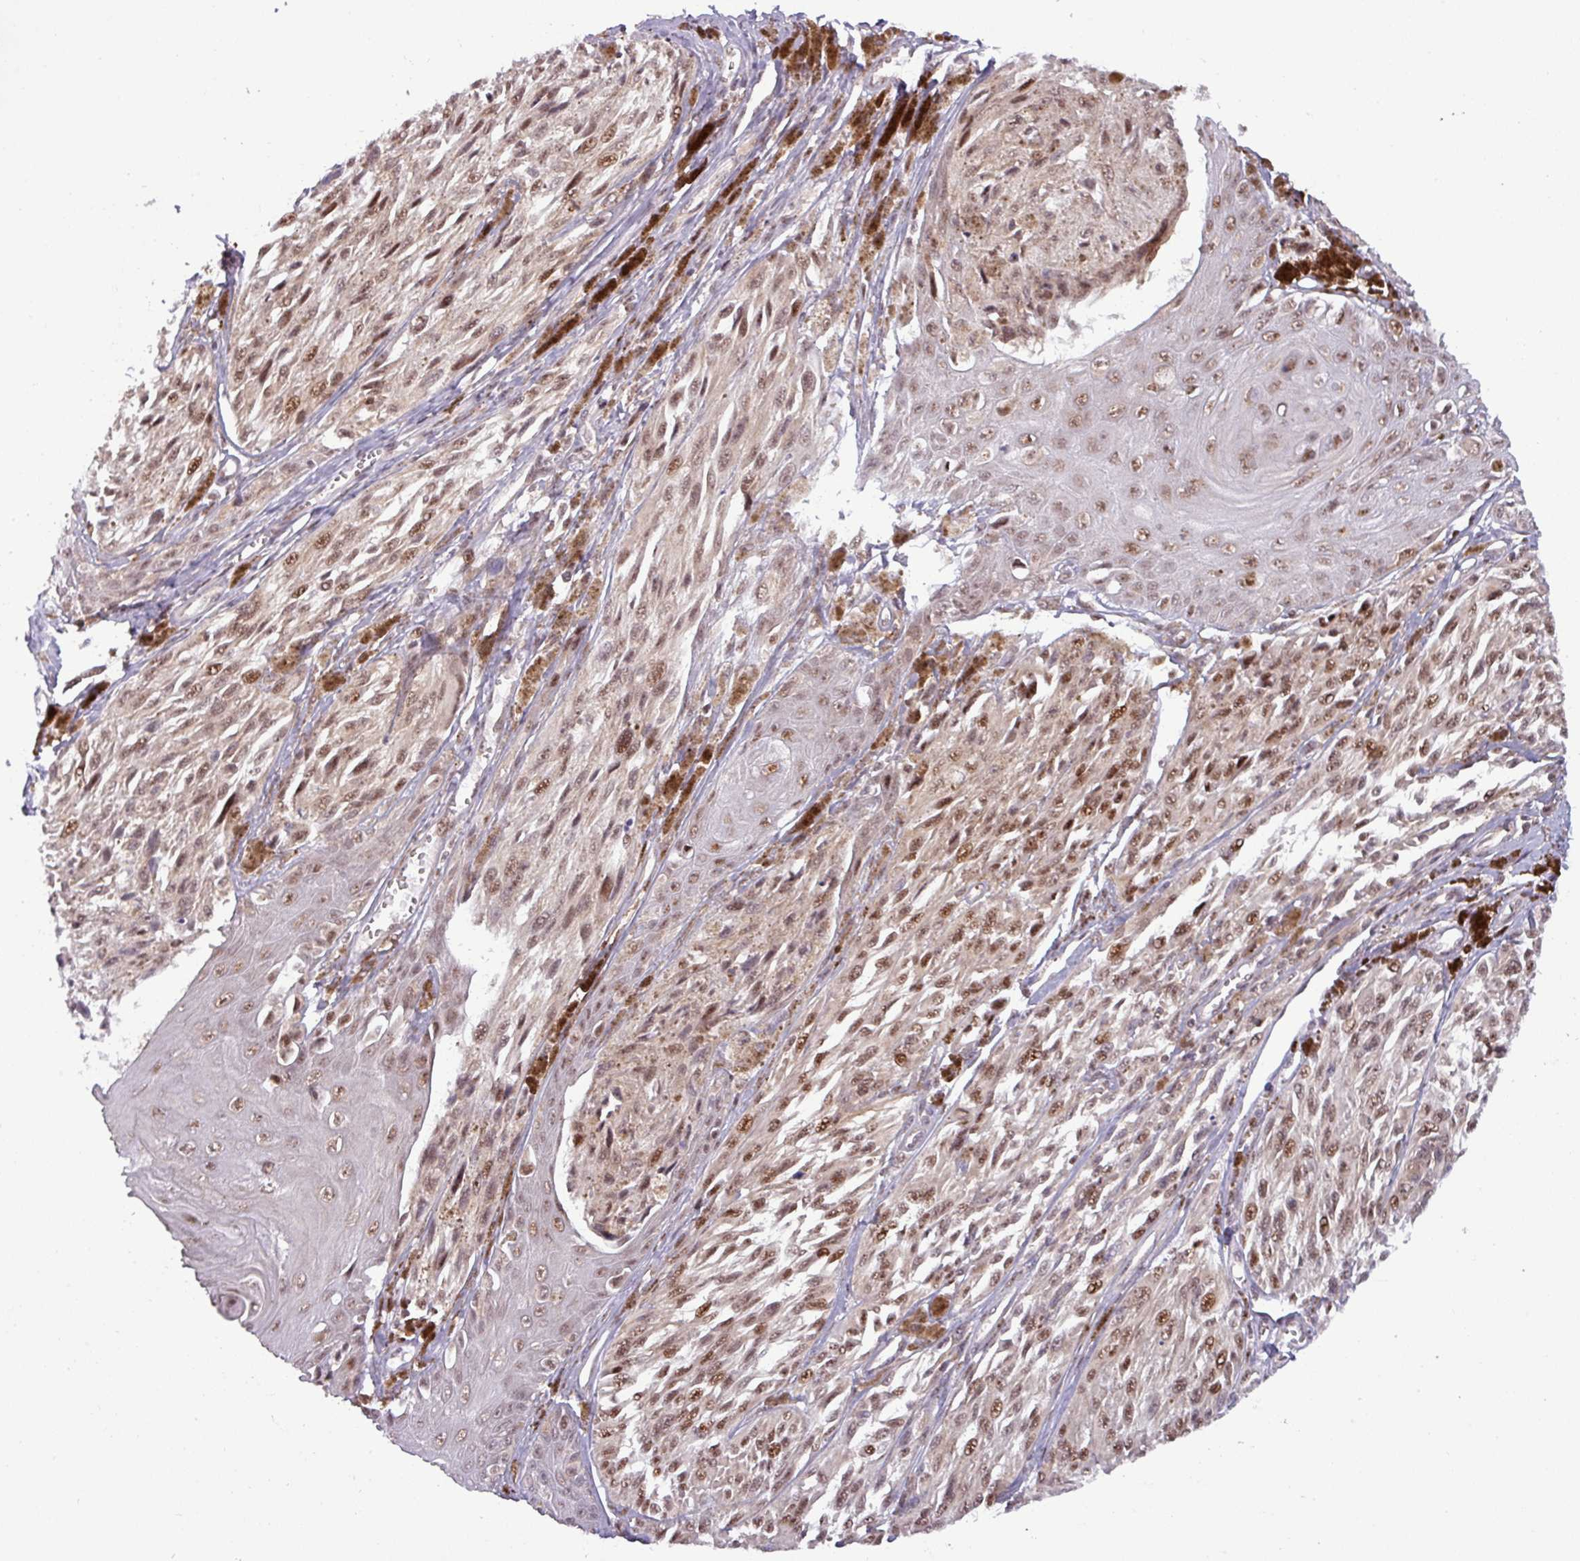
{"staining": {"intensity": "moderate", "quantity": ">75%", "location": "nuclear"}, "tissue": "melanoma", "cell_type": "Tumor cells", "image_type": "cancer", "snomed": [{"axis": "morphology", "description": "Malignant melanoma, NOS"}, {"axis": "topography", "description": "Skin"}], "caption": "This micrograph shows immunohistochemistry staining of human melanoma, with medium moderate nuclear staining in about >75% of tumor cells.", "gene": "NPFFR1", "patient": {"sex": "male", "age": 94}}